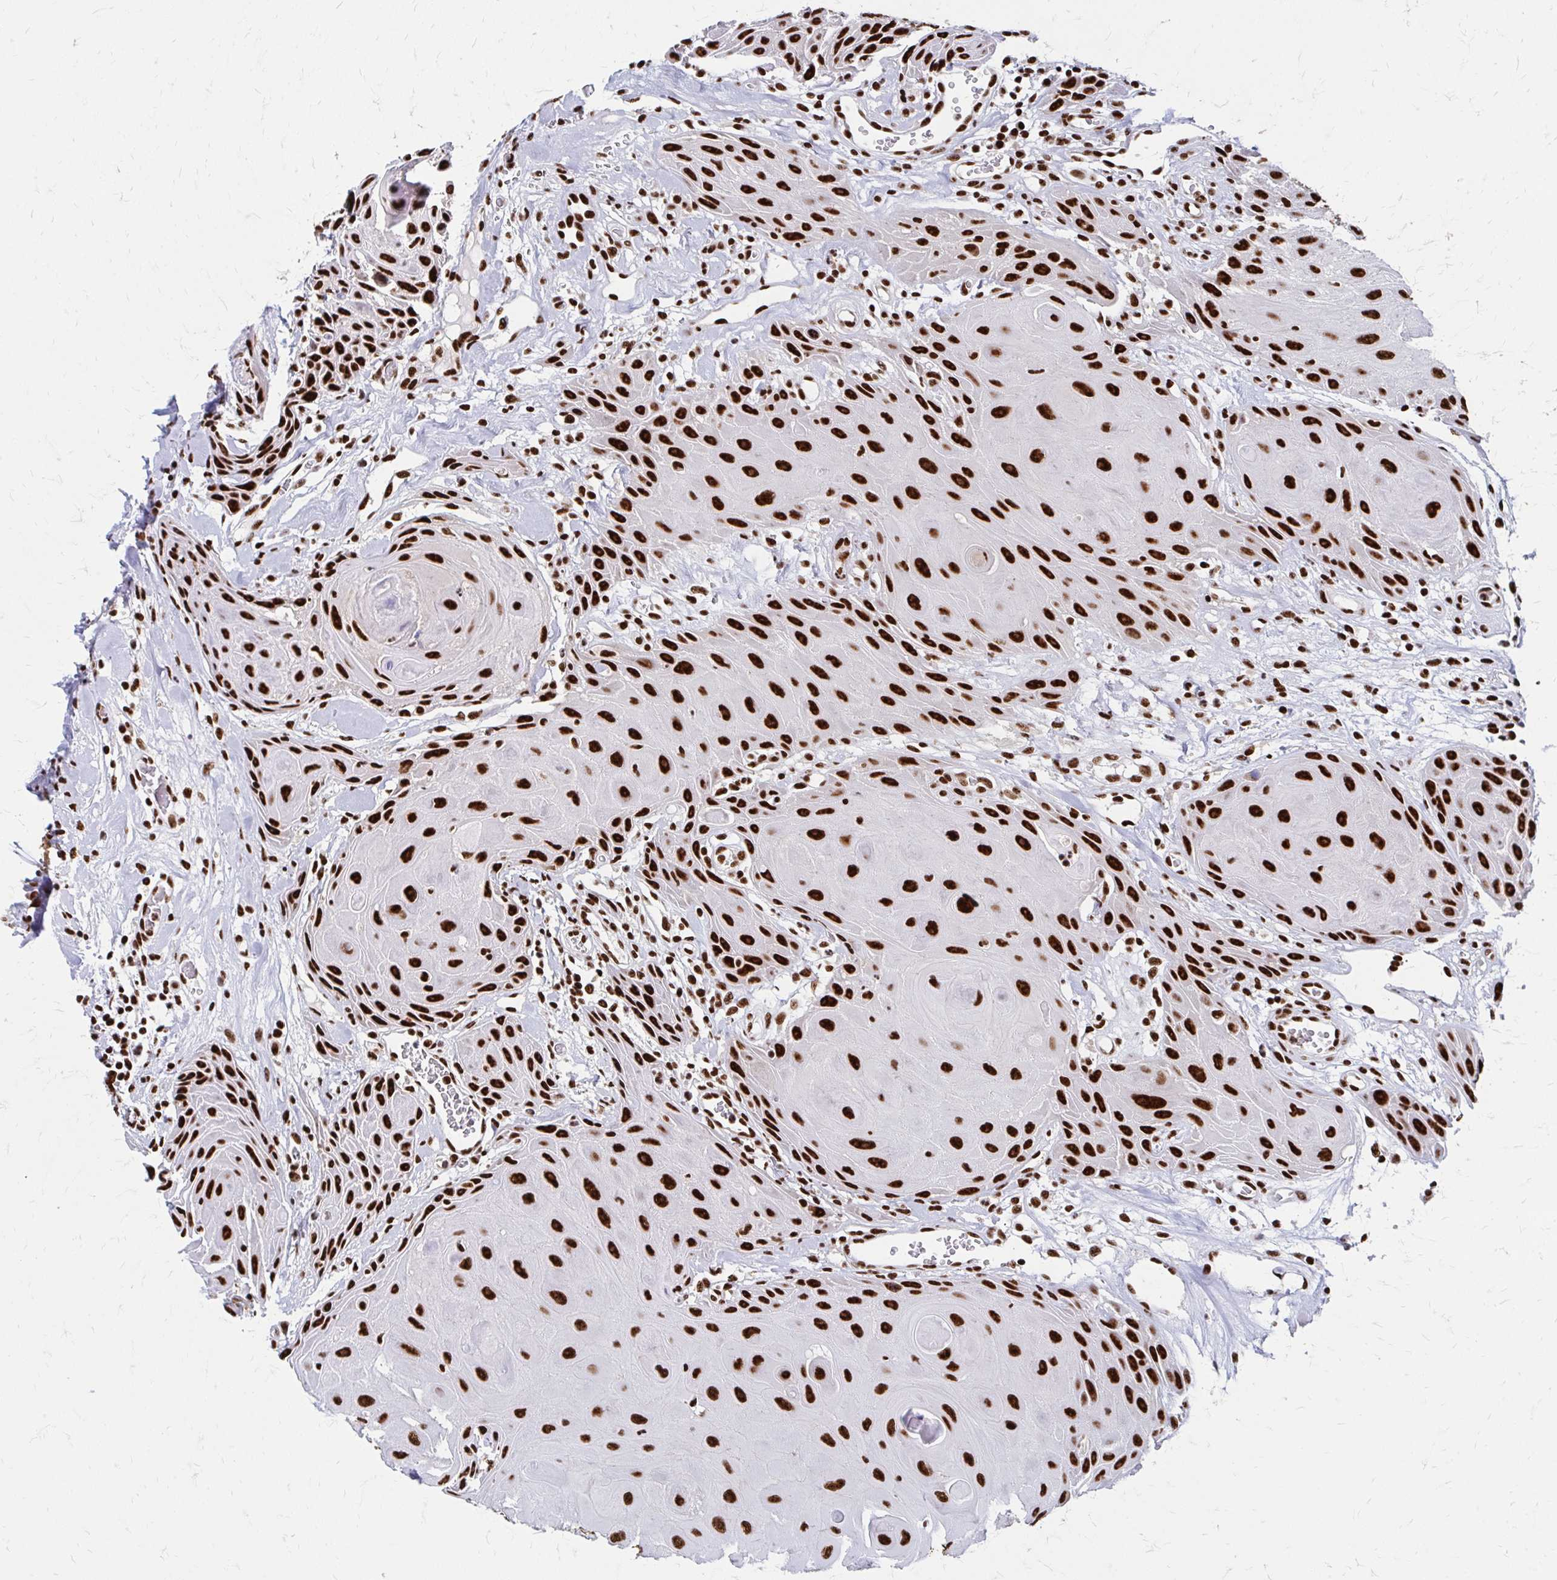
{"staining": {"intensity": "strong", "quantity": ">75%", "location": "nuclear"}, "tissue": "head and neck cancer", "cell_type": "Tumor cells", "image_type": "cancer", "snomed": [{"axis": "morphology", "description": "Squamous cell carcinoma, NOS"}, {"axis": "topography", "description": "Oral tissue"}, {"axis": "topography", "description": "Head-Neck"}], "caption": "Head and neck cancer (squamous cell carcinoma) was stained to show a protein in brown. There is high levels of strong nuclear positivity in about >75% of tumor cells.", "gene": "CNKSR3", "patient": {"sex": "male", "age": 49}}